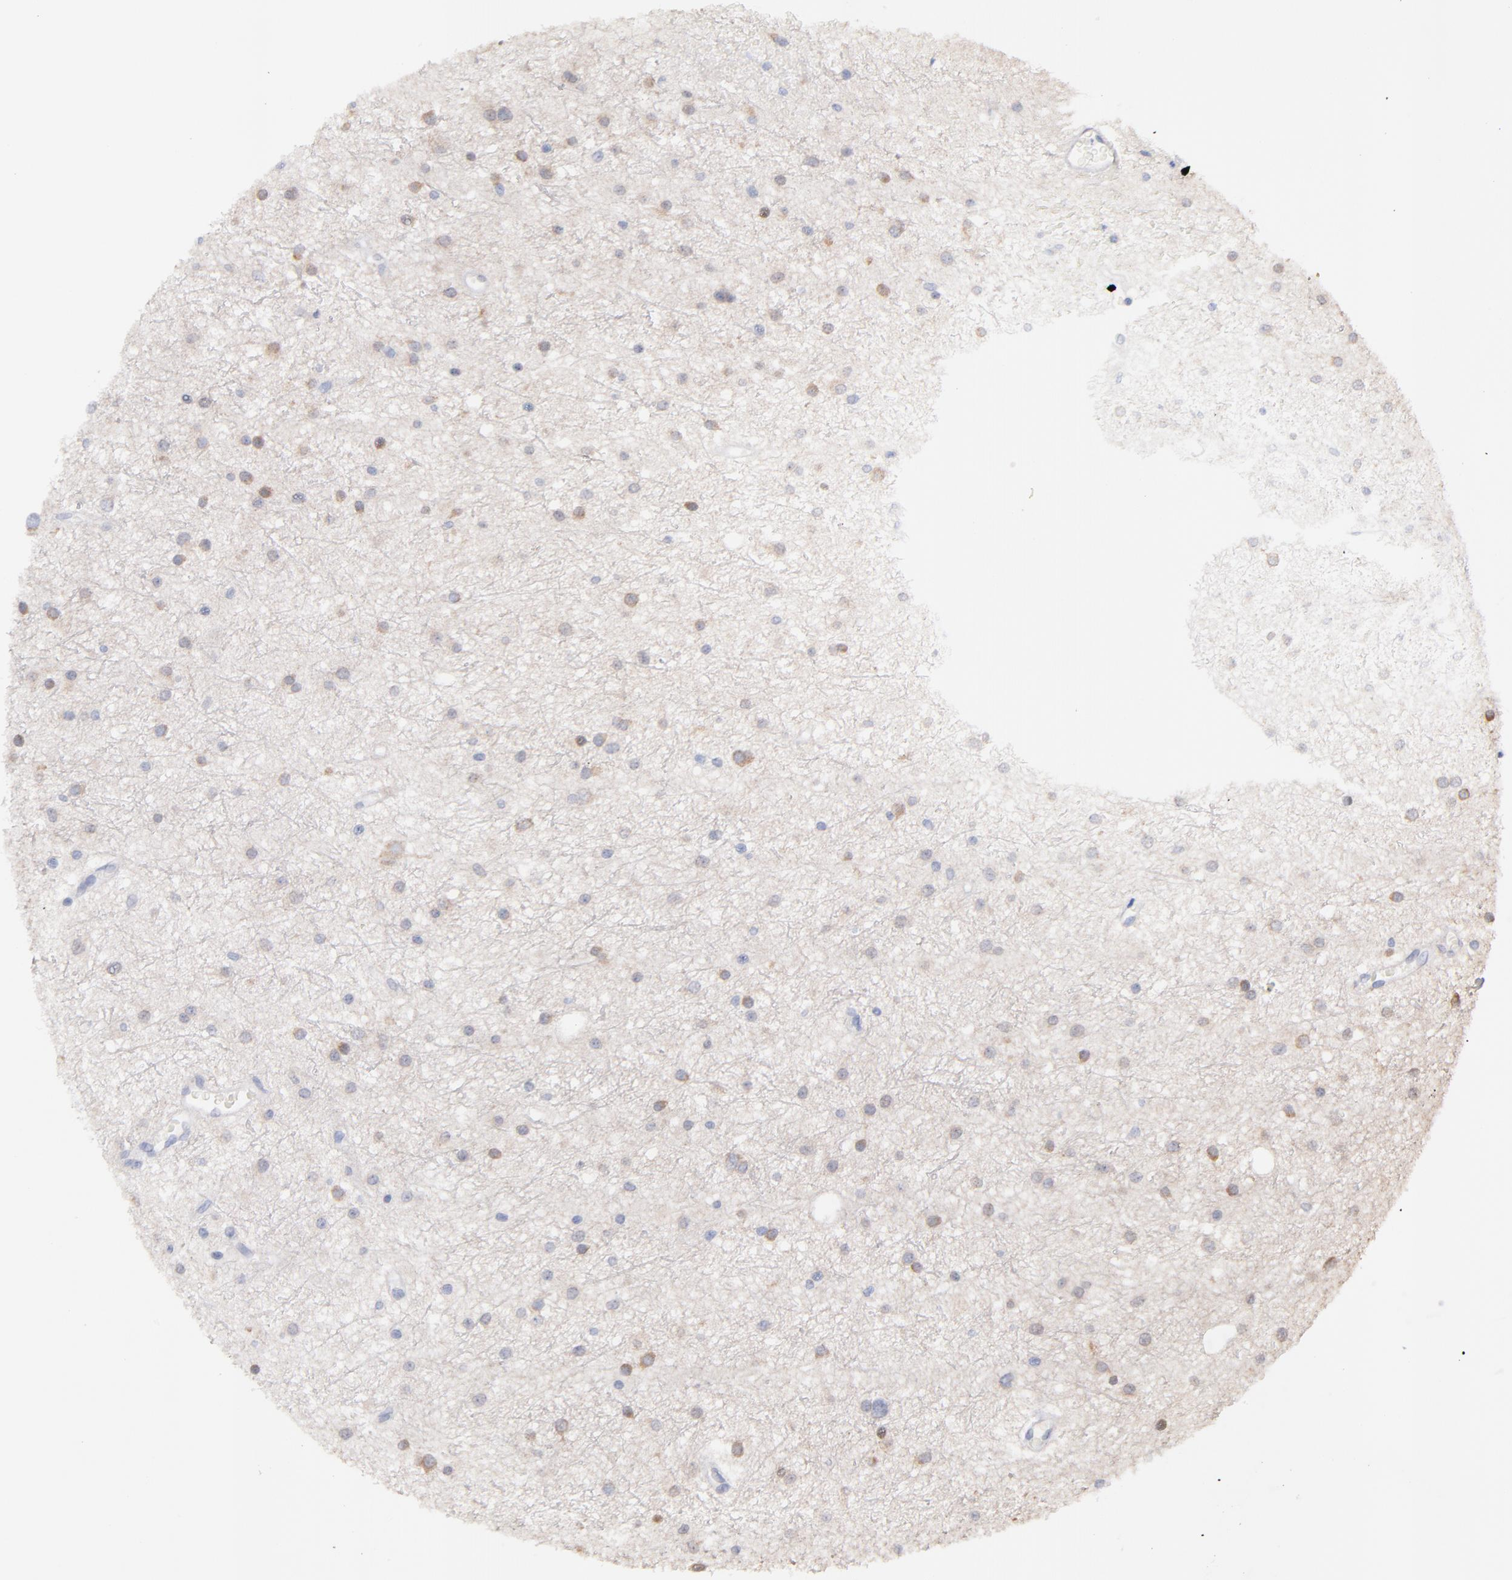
{"staining": {"intensity": "weak", "quantity": "25%-75%", "location": "cytoplasmic/membranous"}, "tissue": "glioma", "cell_type": "Tumor cells", "image_type": "cancer", "snomed": [{"axis": "morphology", "description": "Glioma, malignant, Low grade"}, {"axis": "topography", "description": "Brain"}], "caption": "A brown stain labels weak cytoplasmic/membranous positivity of a protein in human malignant low-grade glioma tumor cells.", "gene": "CFAP57", "patient": {"sex": "female", "age": 36}}